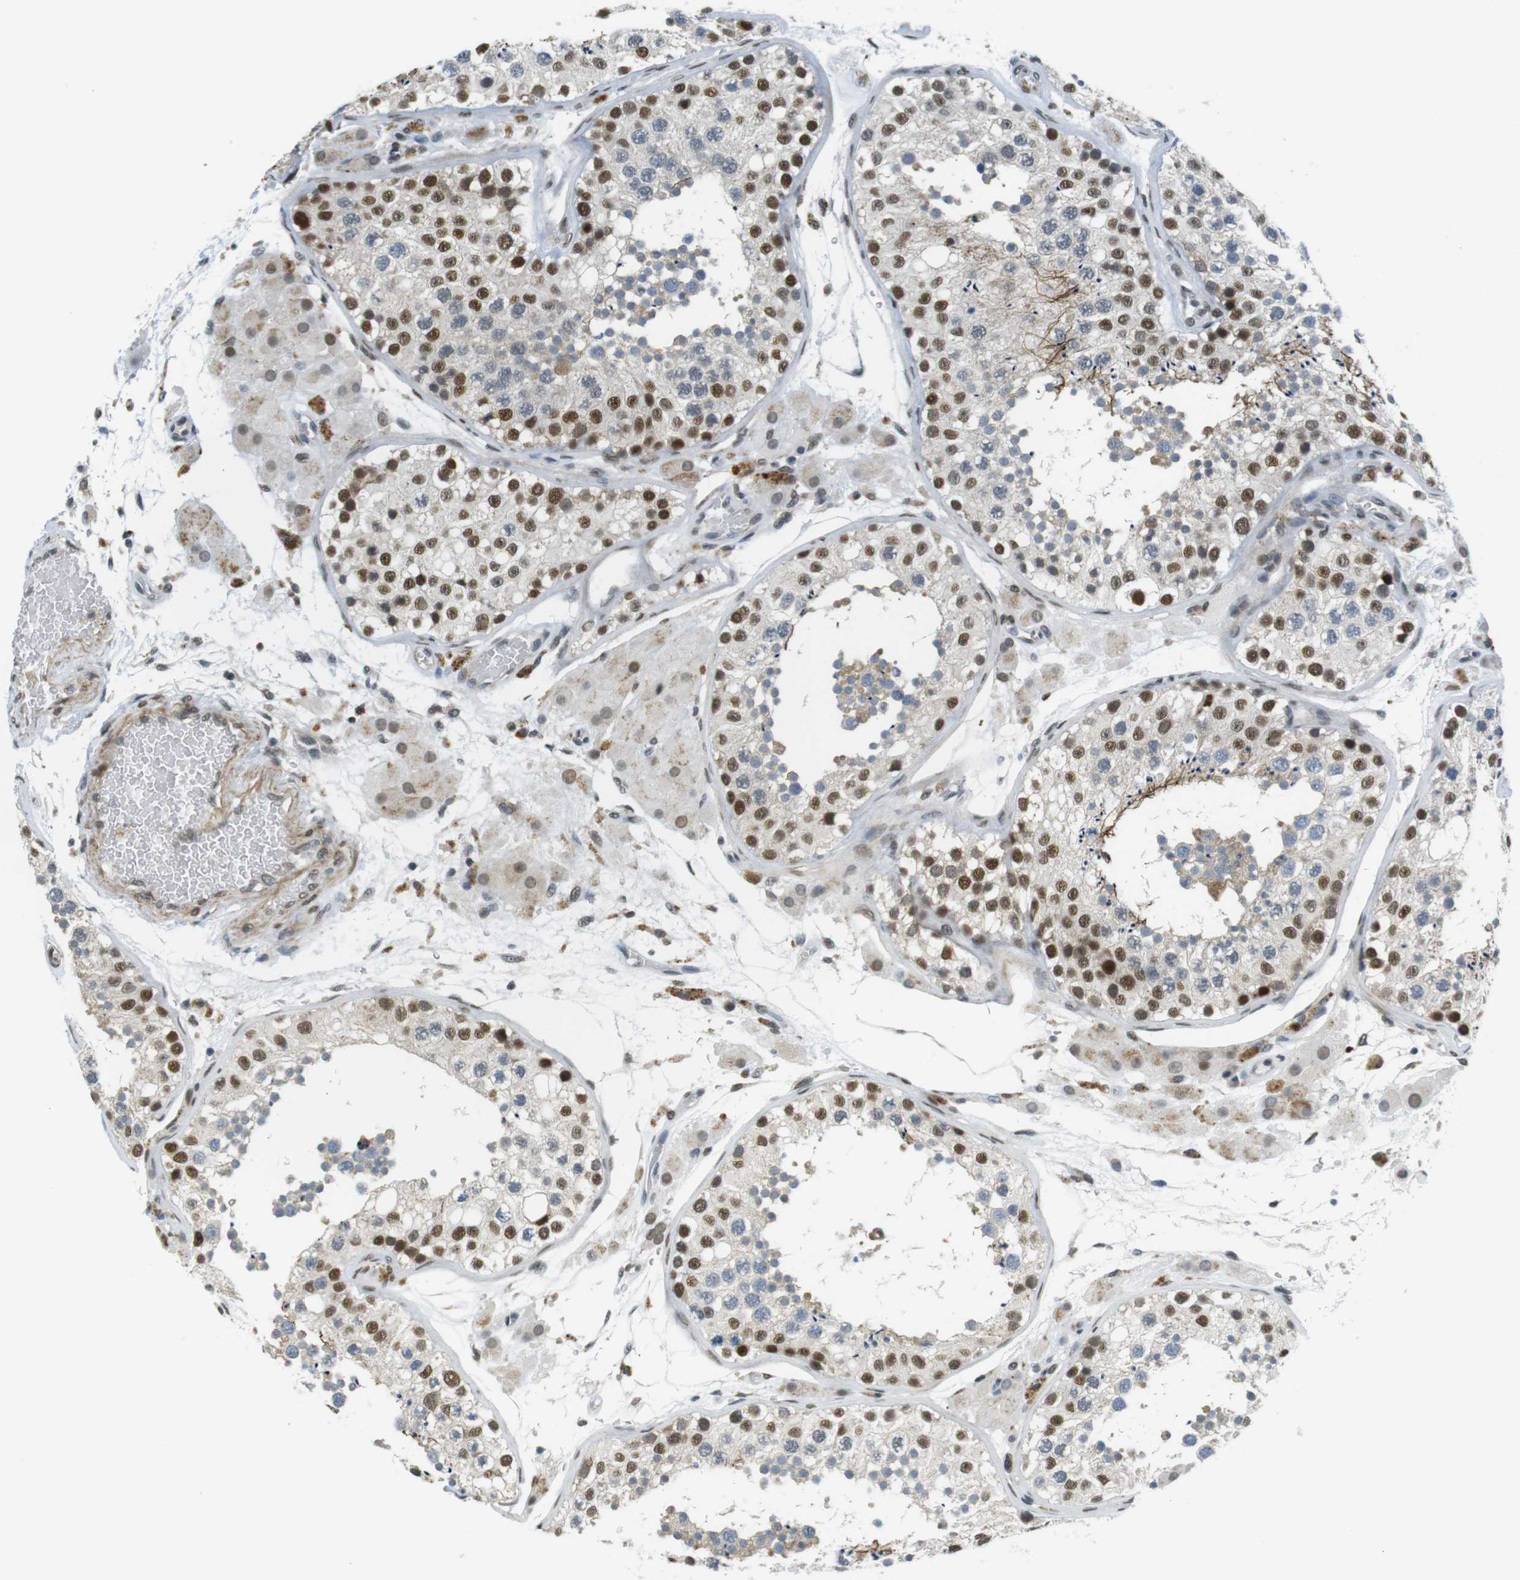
{"staining": {"intensity": "strong", "quantity": "25%-75%", "location": "nuclear"}, "tissue": "testis", "cell_type": "Cells in seminiferous ducts", "image_type": "normal", "snomed": [{"axis": "morphology", "description": "Normal tissue, NOS"}, {"axis": "topography", "description": "Testis"}], "caption": "A high-resolution histopathology image shows immunohistochemistry staining of unremarkable testis, which demonstrates strong nuclear expression in approximately 25%-75% of cells in seminiferous ducts. Using DAB (3,3'-diaminobenzidine) (brown) and hematoxylin (blue) stains, captured at high magnification using brightfield microscopy.", "gene": "USP7", "patient": {"sex": "male", "age": 26}}